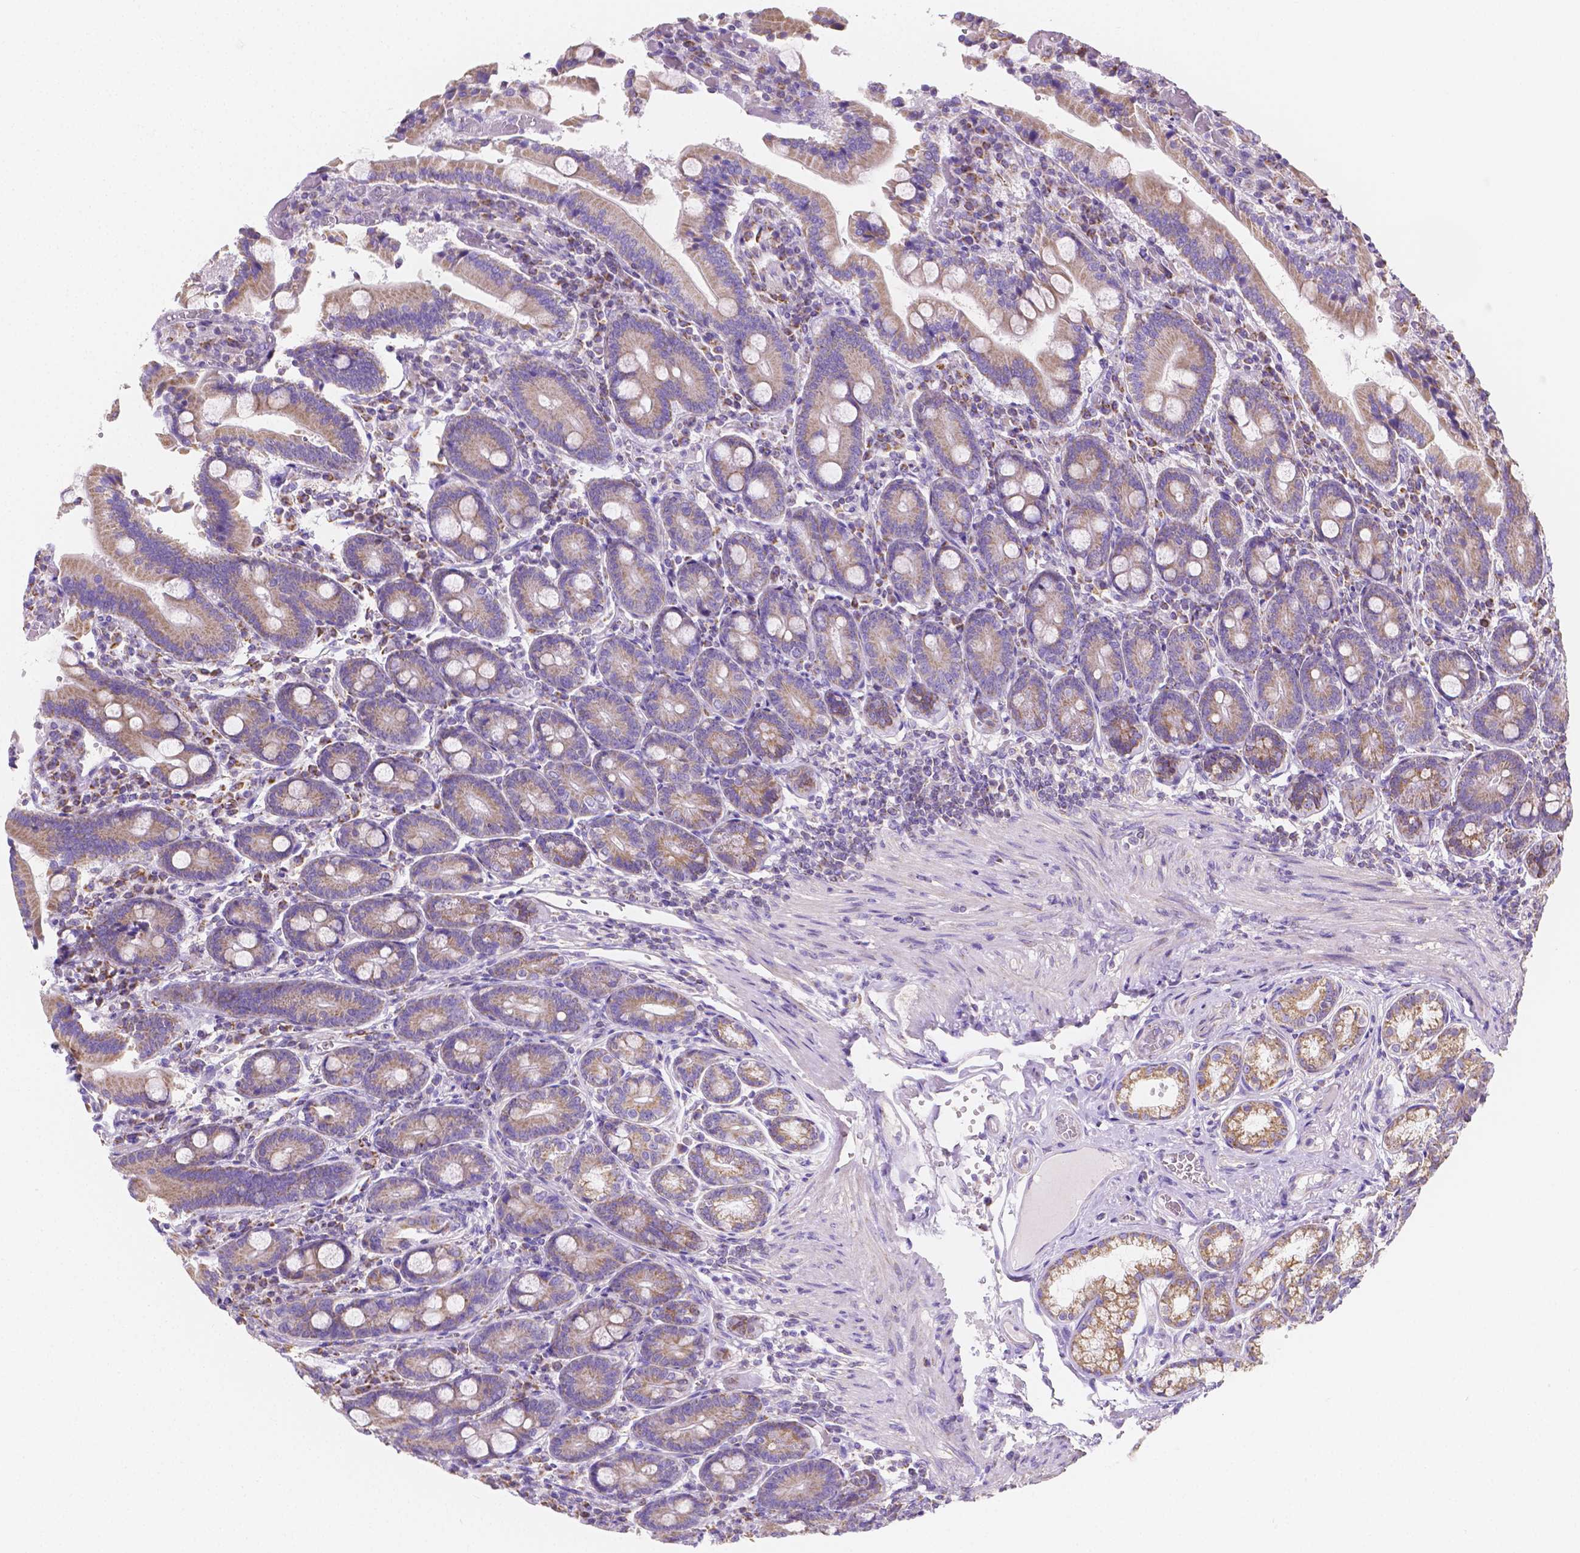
{"staining": {"intensity": "moderate", "quantity": ">75%", "location": "cytoplasmic/membranous"}, "tissue": "duodenum", "cell_type": "Glandular cells", "image_type": "normal", "snomed": [{"axis": "morphology", "description": "Normal tissue, NOS"}, {"axis": "topography", "description": "Duodenum"}], "caption": "Protein expression analysis of benign duodenum shows moderate cytoplasmic/membranous staining in approximately >75% of glandular cells. Using DAB (3,3'-diaminobenzidine) (brown) and hematoxylin (blue) stains, captured at high magnification using brightfield microscopy.", "gene": "SGTB", "patient": {"sex": "female", "age": 62}}